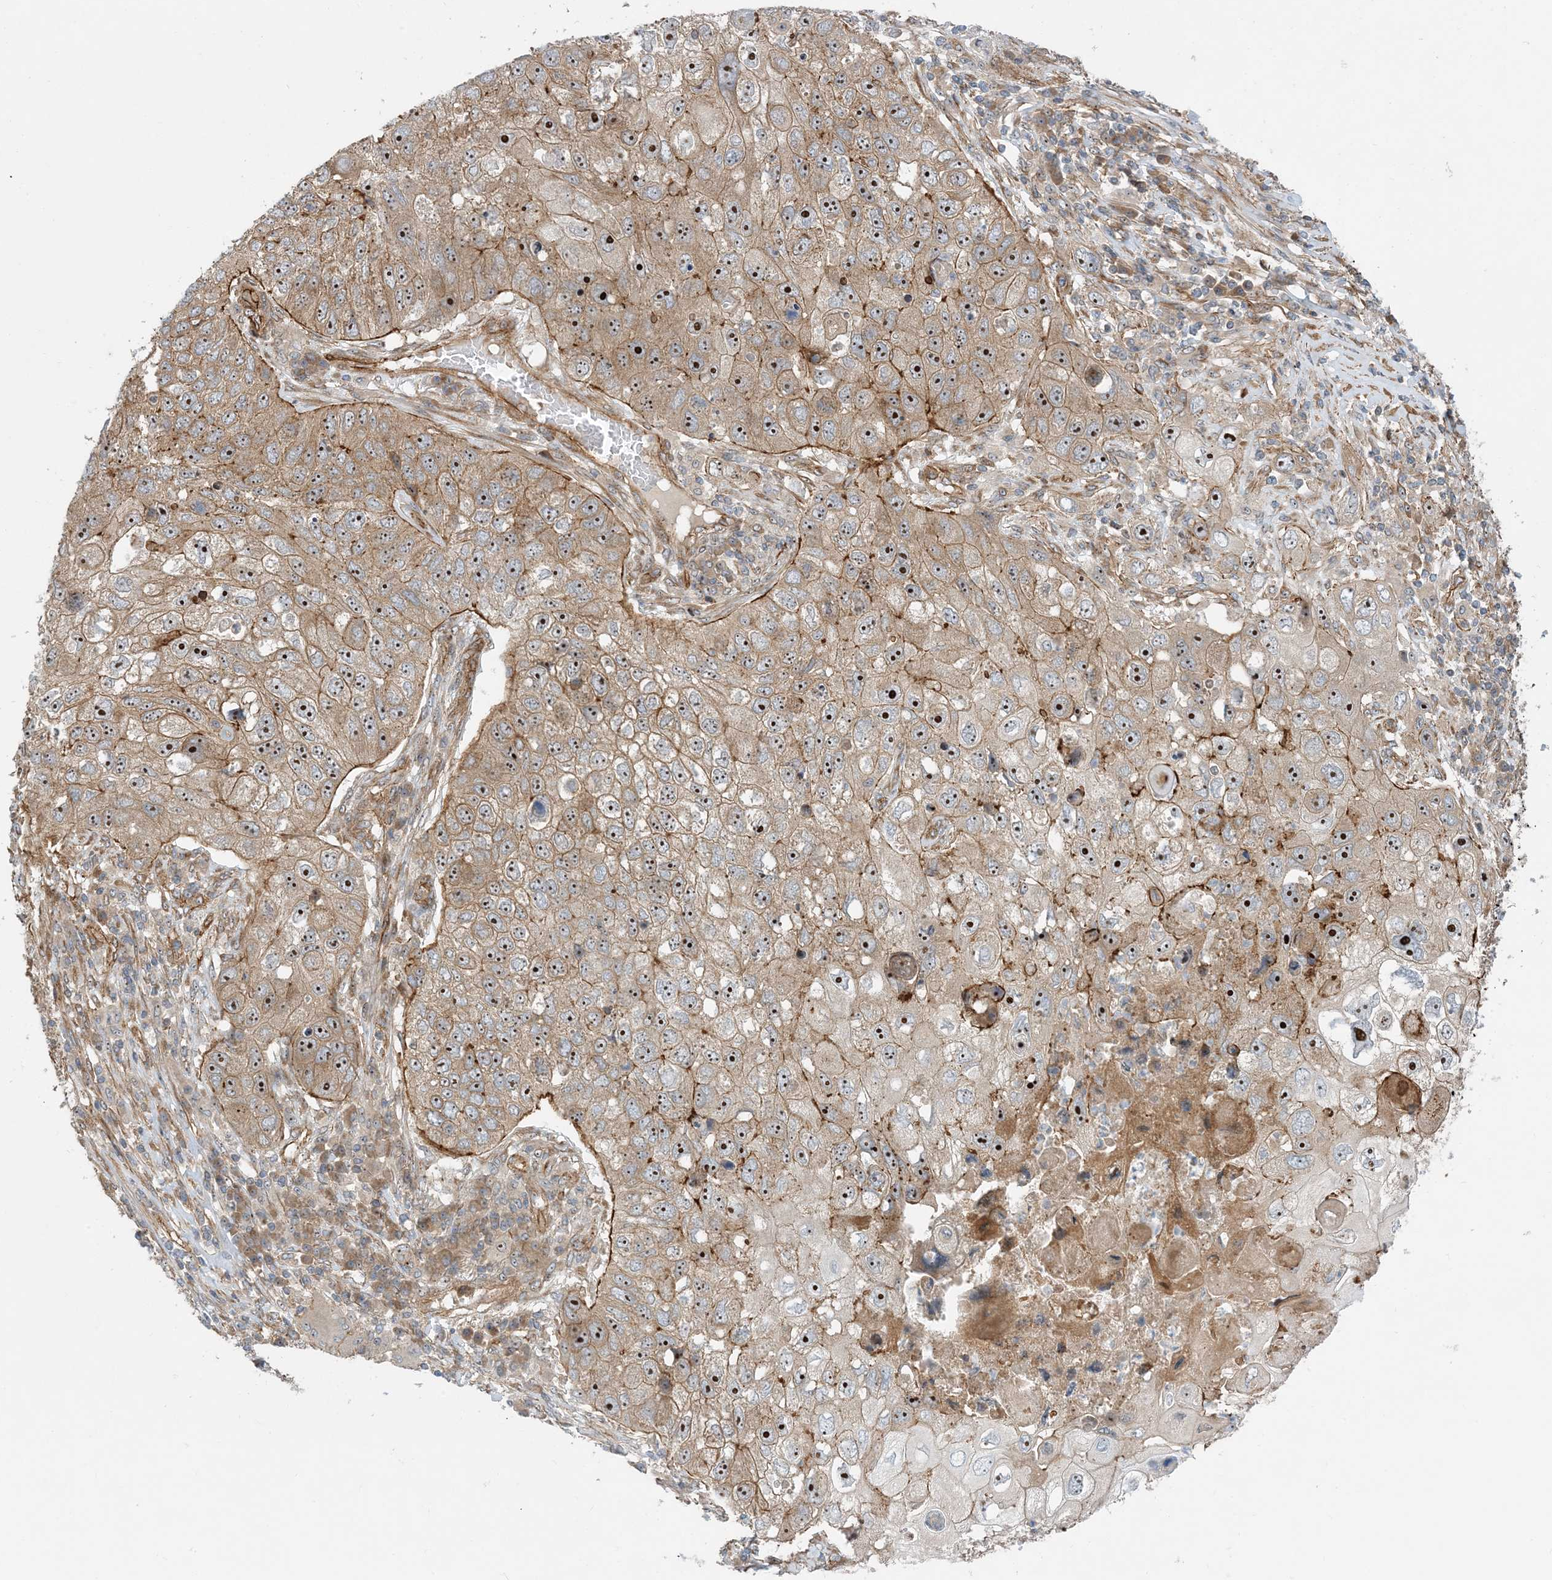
{"staining": {"intensity": "moderate", "quantity": ">75%", "location": "cytoplasmic/membranous,nuclear"}, "tissue": "lung cancer", "cell_type": "Tumor cells", "image_type": "cancer", "snomed": [{"axis": "morphology", "description": "Squamous cell carcinoma, NOS"}, {"axis": "topography", "description": "Lung"}], "caption": "This is a micrograph of immunohistochemistry staining of lung cancer (squamous cell carcinoma), which shows moderate expression in the cytoplasmic/membranous and nuclear of tumor cells.", "gene": "MYL5", "patient": {"sex": "male", "age": 61}}